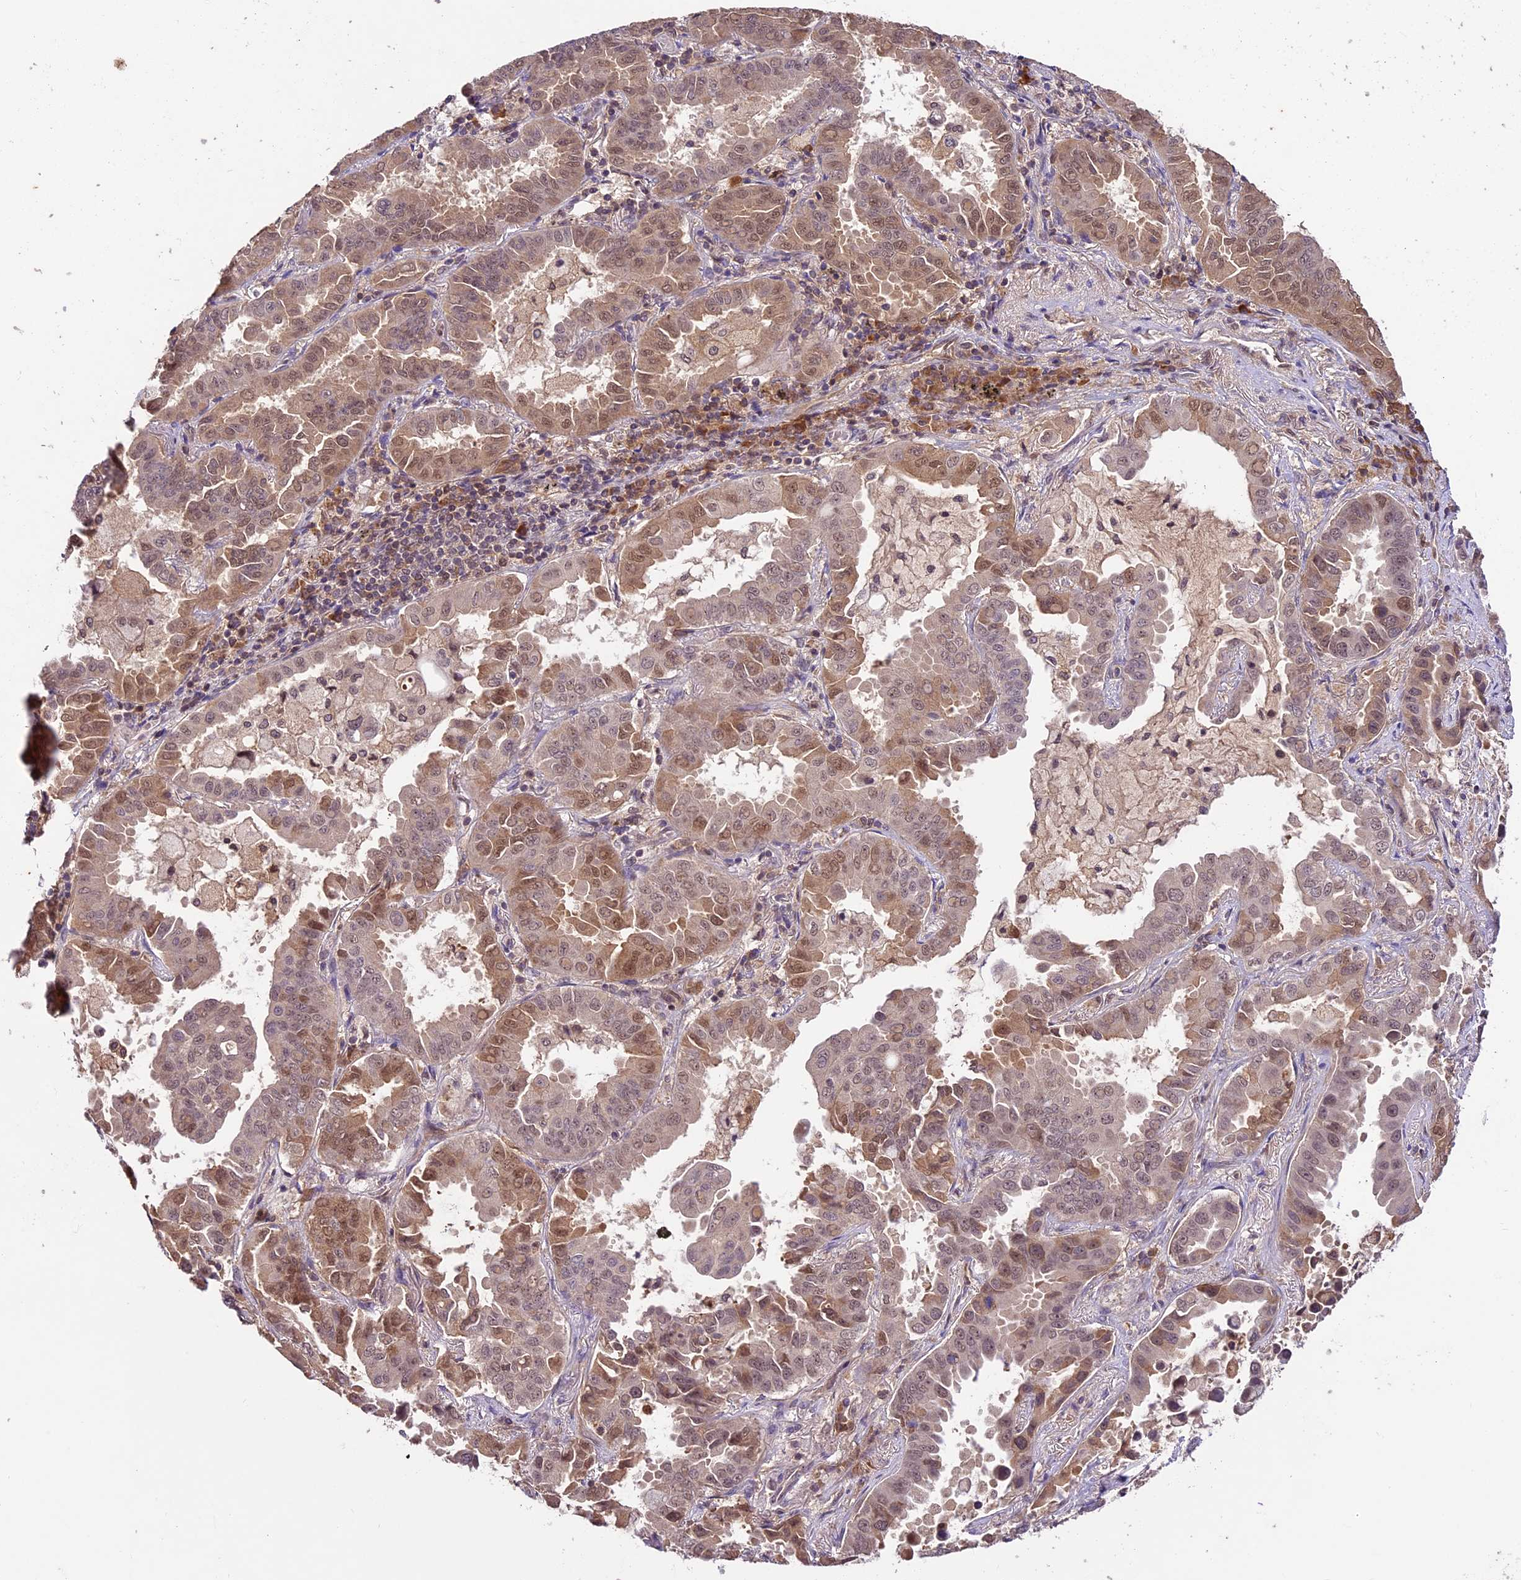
{"staining": {"intensity": "moderate", "quantity": "25%-75%", "location": "cytoplasmic/membranous,nuclear"}, "tissue": "lung cancer", "cell_type": "Tumor cells", "image_type": "cancer", "snomed": [{"axis": "morphology", "description": "Adenocarcinoma, NOS"}, {"axis": "topography", "description": "Lung"}], "caption": "Protein staining exhibits moderate cytoplasmic/membranous and nuclear staining in approximately 25%-75% of tumor cells in lung cancer. (brown staining indicates protein expression, while blue staining denotes nuclei).", "gene": "ATP10A", "patient": {"sex": "male", "age": 64}}